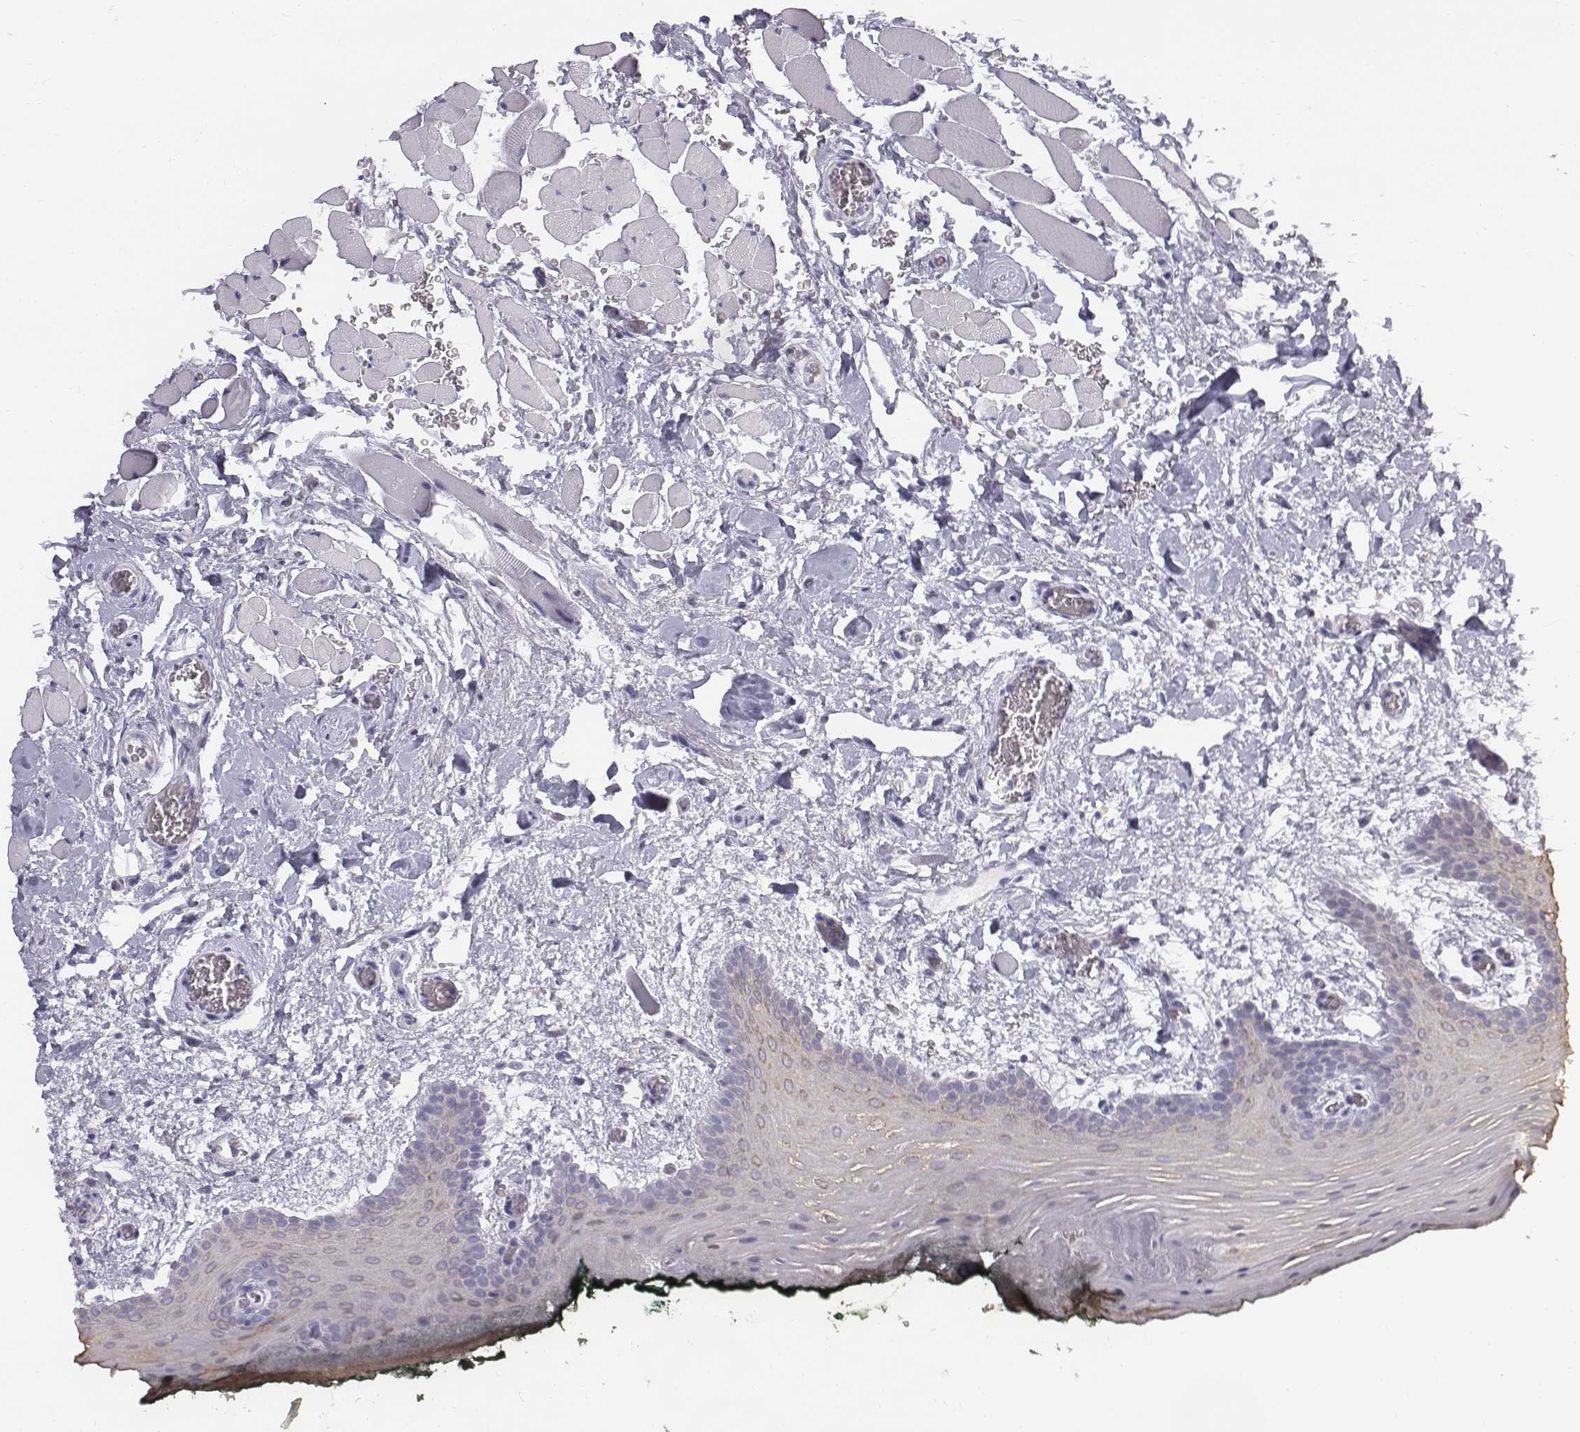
{"staining": {"intensity": "negative", "quantity": "none", "location": "none"}, "tissue": "oral mucosa", "cell_type": "Squamous epithelial cells", "image_type": "normal", "snomed": [{"axis": "morphology", "description": "Normal tissue, NOS"}, {"axis": "topography", "description": "Oral tissue"}, {"axis": "topography", "description": "Head-Neck"}], "caption": "The photomicrograph displays no staining of squamous epithelial cells in normal oral mucosa. (Immunohistochemistry, brightfield microscopy, high magnification).", "gene": "C6orf58", "patient": {"sex": "male", "age": 65}}